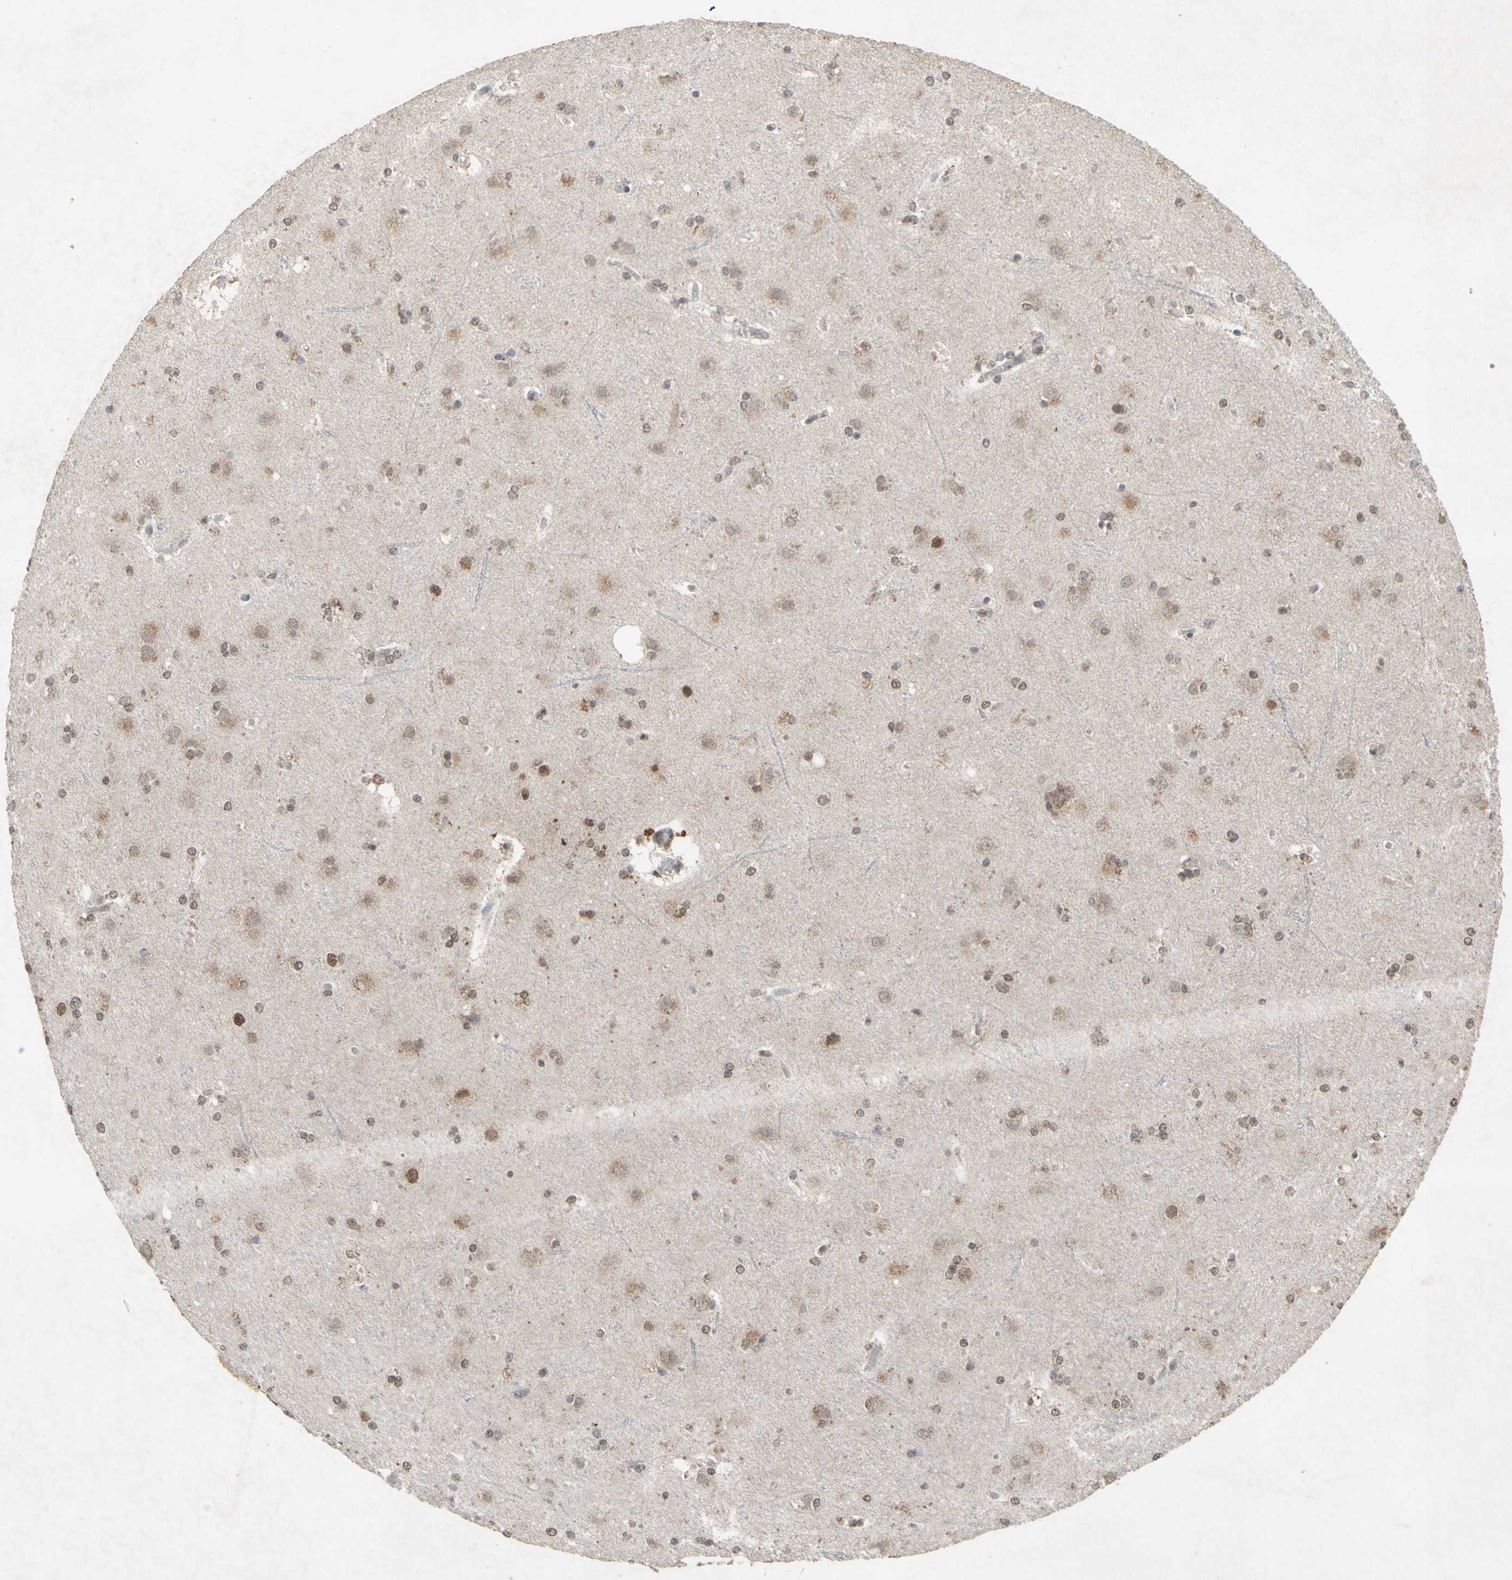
{"staining": {"intensity": "negative", "quantity": "none", "location": "none"}, "tissue": "cerebral cortex", "cell_type": "Endothelial cells", "image_type": "normal", "snomed": [{"axis": "morphology", "description": "Normal tissue, NOS"}, {"axis": "topography", "description": "Cerebral cortex"}], "caption": "This is an immunohistochemistry photomicrograph of normal human cerebral cortex. There is no expression in endothelial cells.", "gene": "CENPB", "patient": {"sex": "female", "age": 54}}